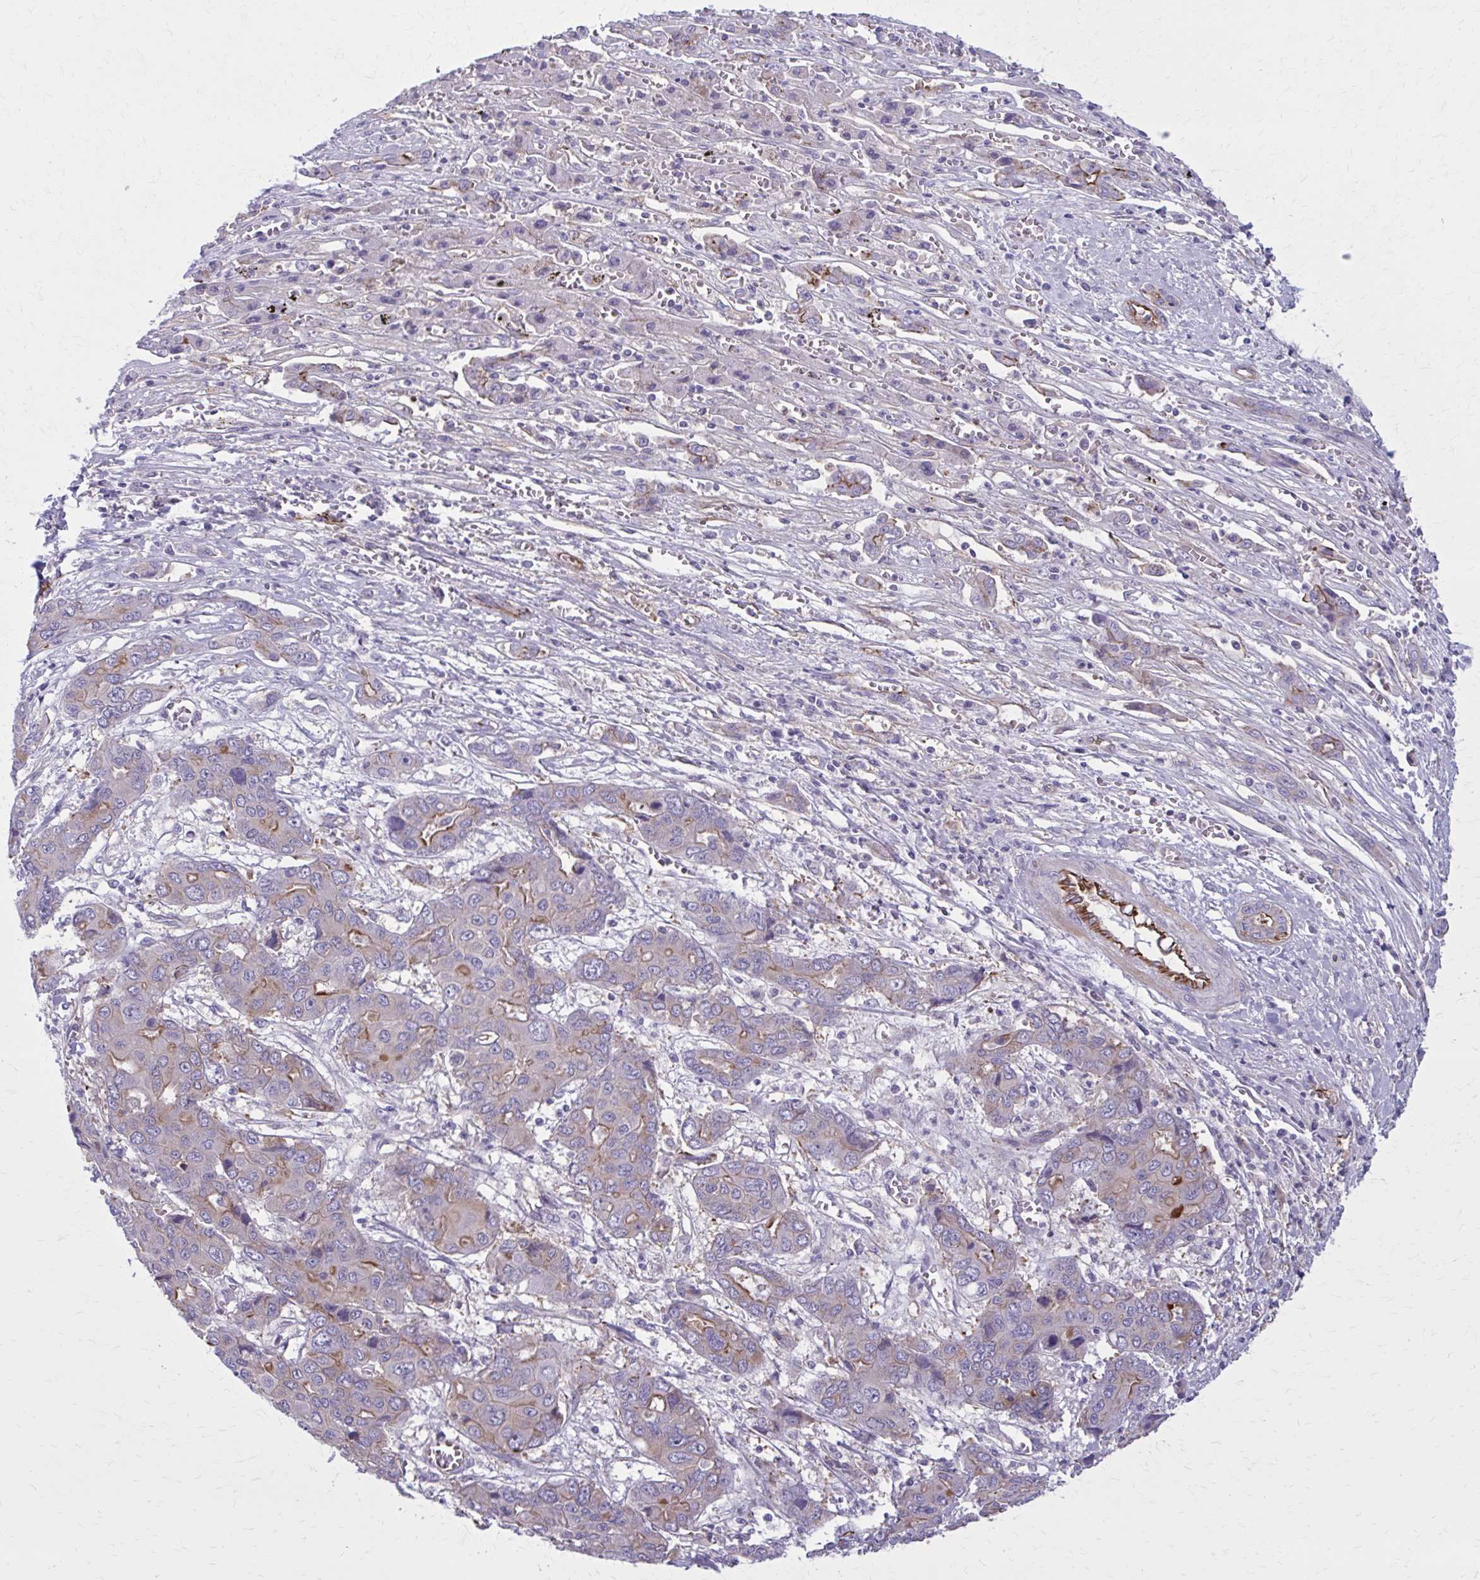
{"staining": {"intensity": "moderate", "quantity": "<25%", "location": "cytoplasmic/membranous"}, "tissue": "liver cancer", "cell_type": "Tumor cells", "image_type": "cancer", "snomed": [{"axis": "morphology", "description": "Cholangiocarcinoma"}, {"axis": "topography", "description": "Liver"}], "caption": "The histopathology image reveals immunohistochemical staining of liver cholangiocarcinoma. There is moderate cytoplasmic/membranous staining is identified in about <25% of tumor cells. (DAB (3,3'-diaminobenzidine) IHC, brown staining for protein, blue staining for nuclei).", "gene": "ZDHHC7", "patient": {"sex": "male", "age": 67}}